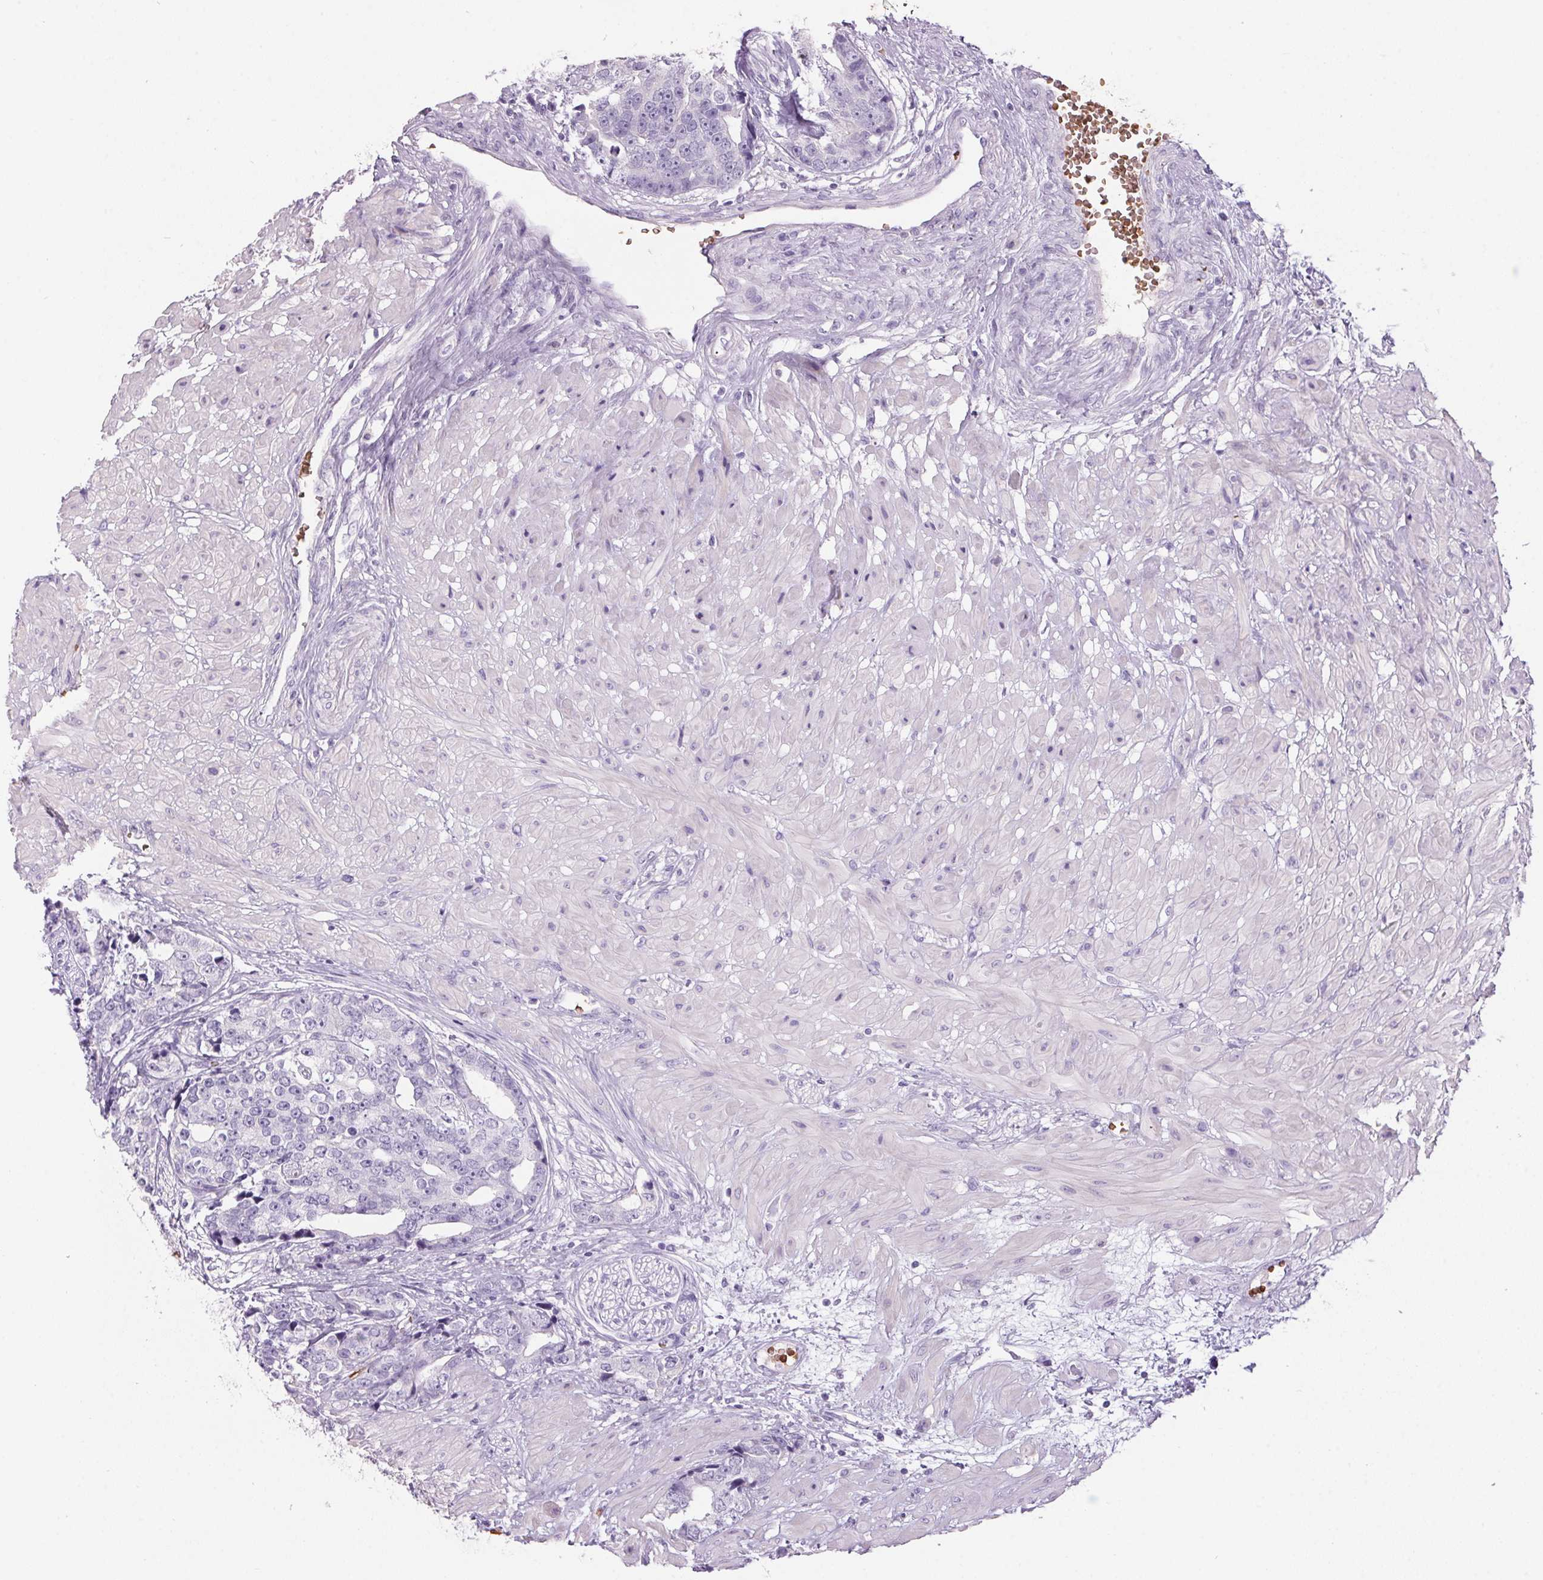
{"staining": {"intensity": "negative", "quantity": "none", "location": "none"}, "tissue": "prostate cancer", "cell_type": "Tumor cells", "image_type": "cancer", "snomed": [{"axis": "morphology", "description": "Adenocarcinoma, High grade"}, {"axis": "topography", "description": "Prostate"}], "caption": "Protein analysis of prostate cancer displays no significant expression in tumor cells.", "gene": "HBQ1", "patient": {"sex": "male", "age": 71}}